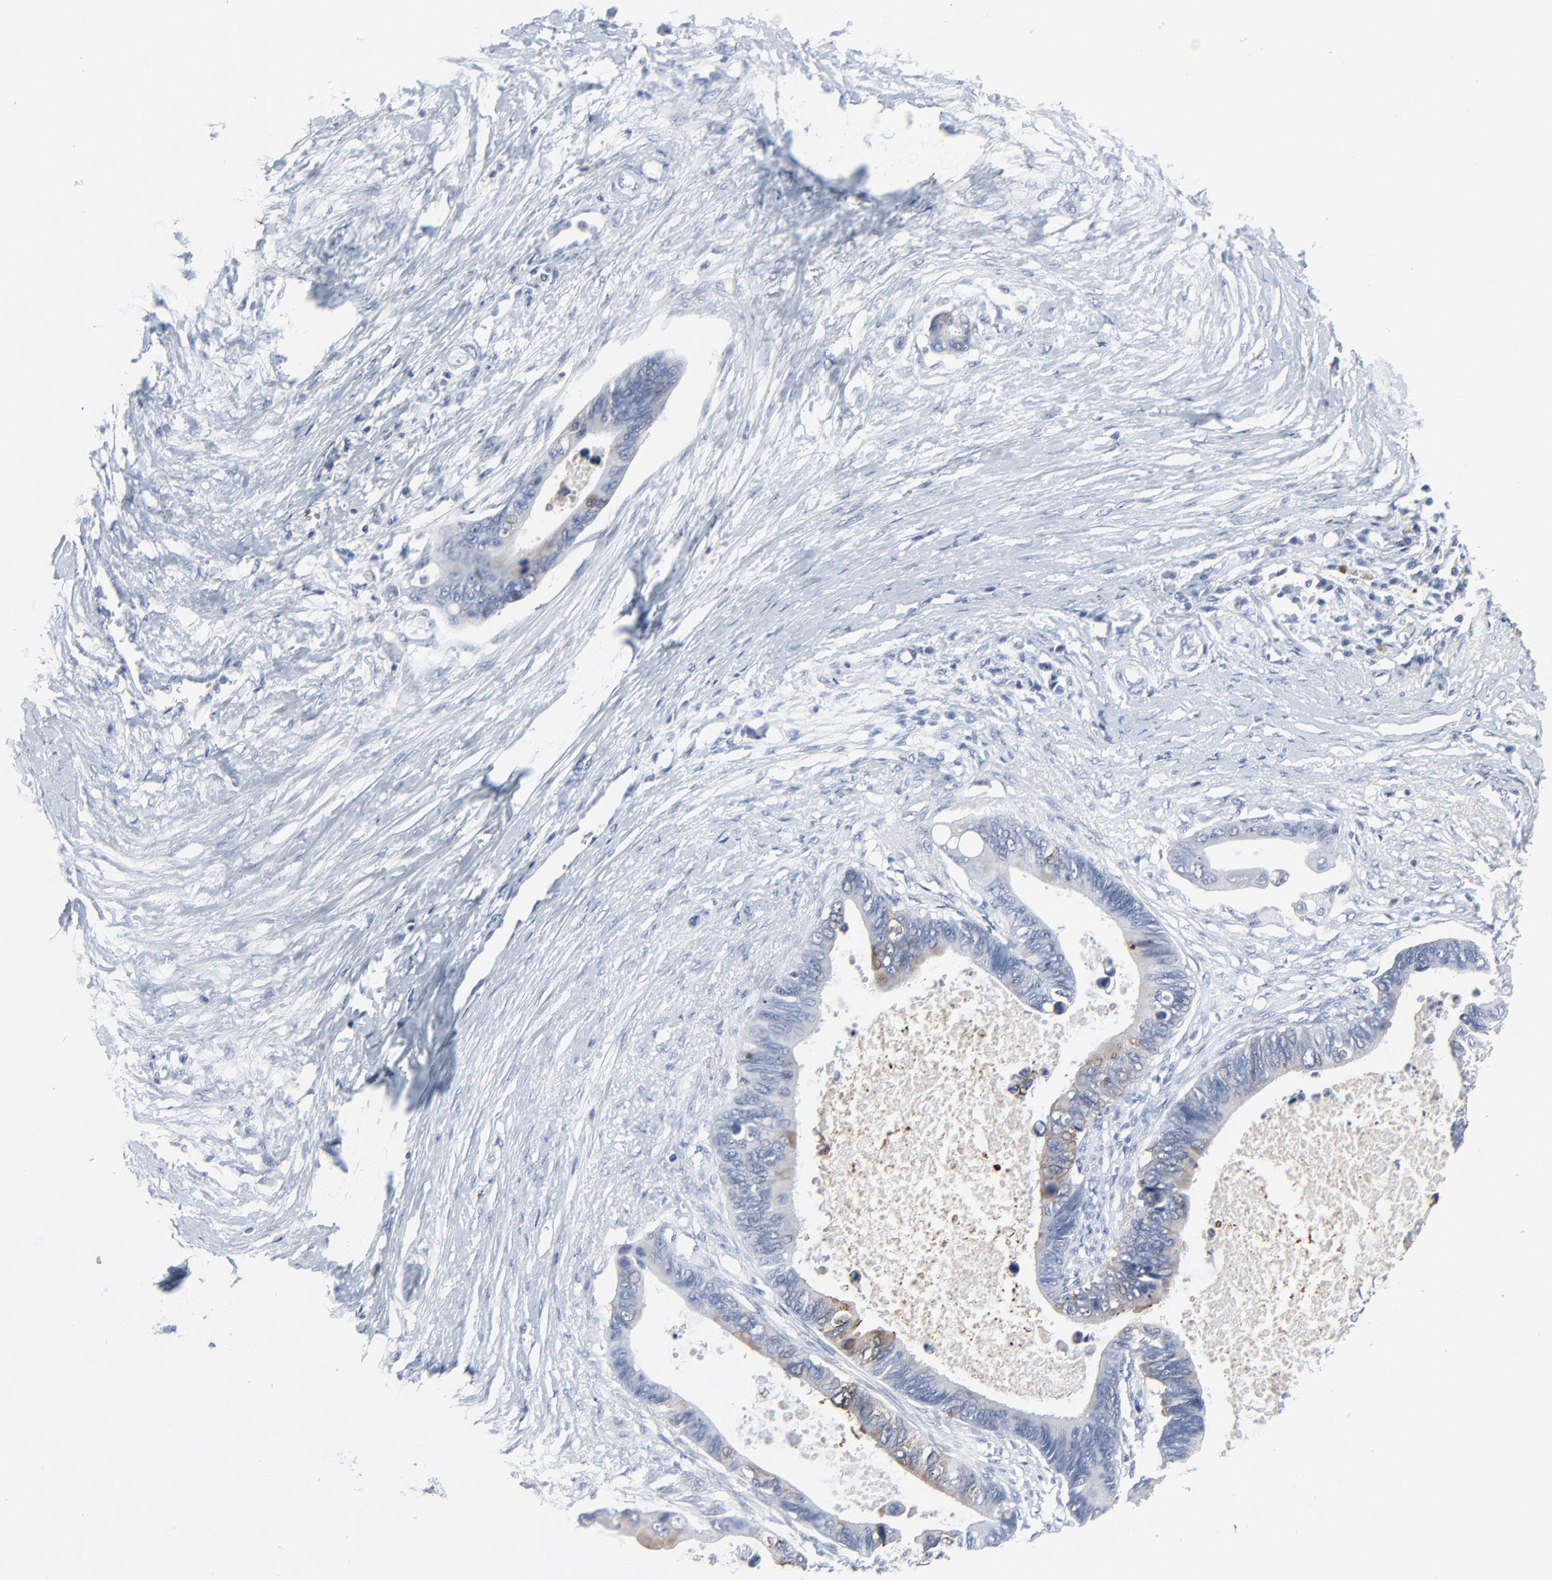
{"staining": {"intensity": "weak", "quantity": "<25%", "location": "cytoplasmic/membranous"}, "tissue": "pancreatic cancer", "cell_type": "Tumor cells", "image_type": "cancer", "snomed": [{"axis": "morphology", "description": "Adenocarcinoma, NOS"}, {"axis": "topography", "description": "Pancreas"}], "caption": "Tumor cells are negative for protein expression in human pancreatic cancer. The staining is performed using DAB brown chromogen with nuclei counter-stained in using hematoxylin.", "gene": "BIRC3", "patient": {"sex": "female", "age": 70}}